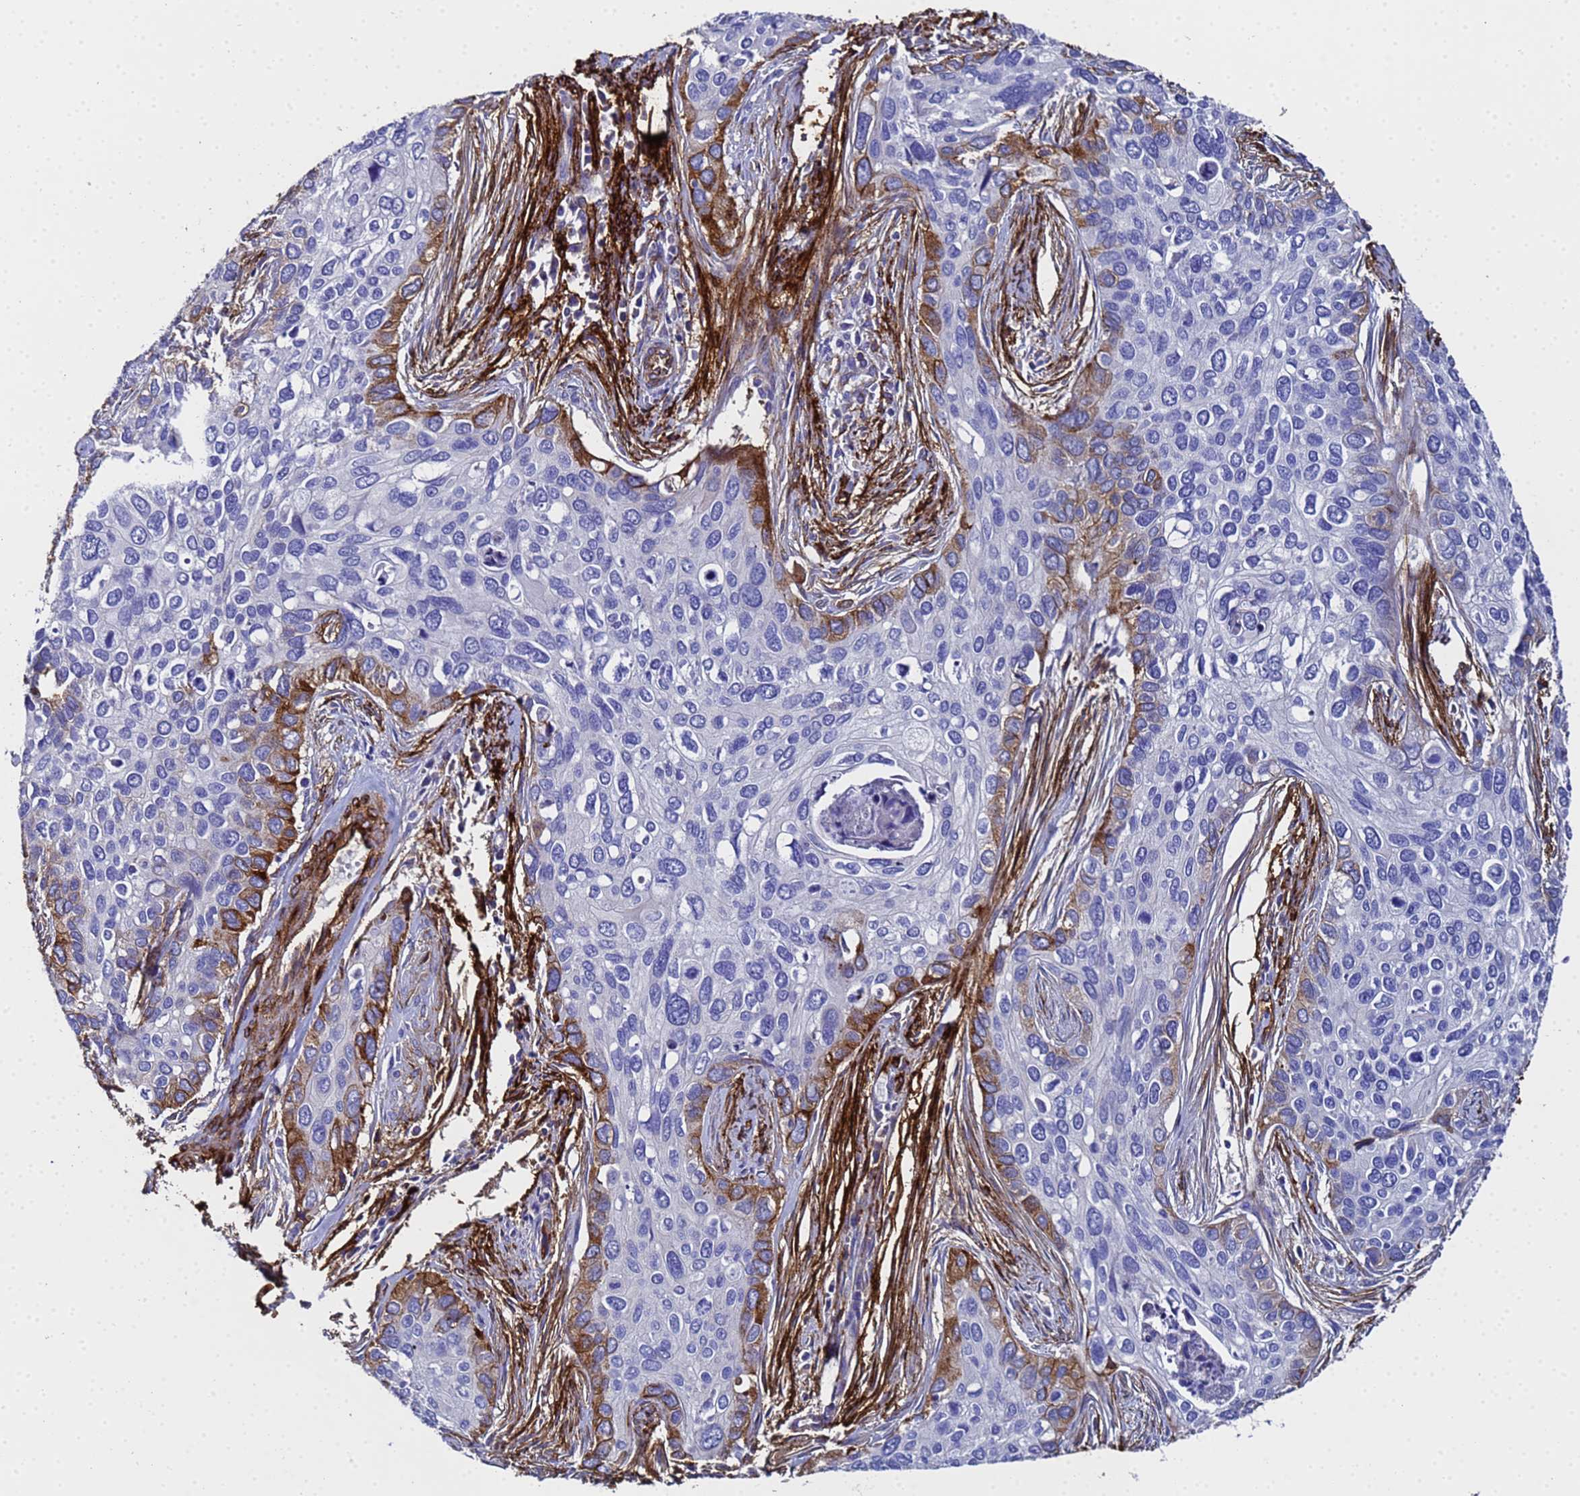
{"staining": {"intensity": "strong", "quantity": "<25%", "location": "cytoplasmic/membranous"}, "tissue": "cervical cancer", "cell_type": "Tumor cells", "image_type": "cancer", "snomed": [{"axis": "morphology", "description": "Squamous cell carcinoma, NOS"}, {"axis": "topography", "description": "Cervix"}], "caption": "Immunohistochemical staining of cervical cancer demonstrates strong cytoplasmic/membranous protein staining in about <25% of tumor cells. (Brightfield microscopy of DAB IHC at high magnification).", "gene": "ADIPOQ", "patient": {"sex": "female", "age": 55}}